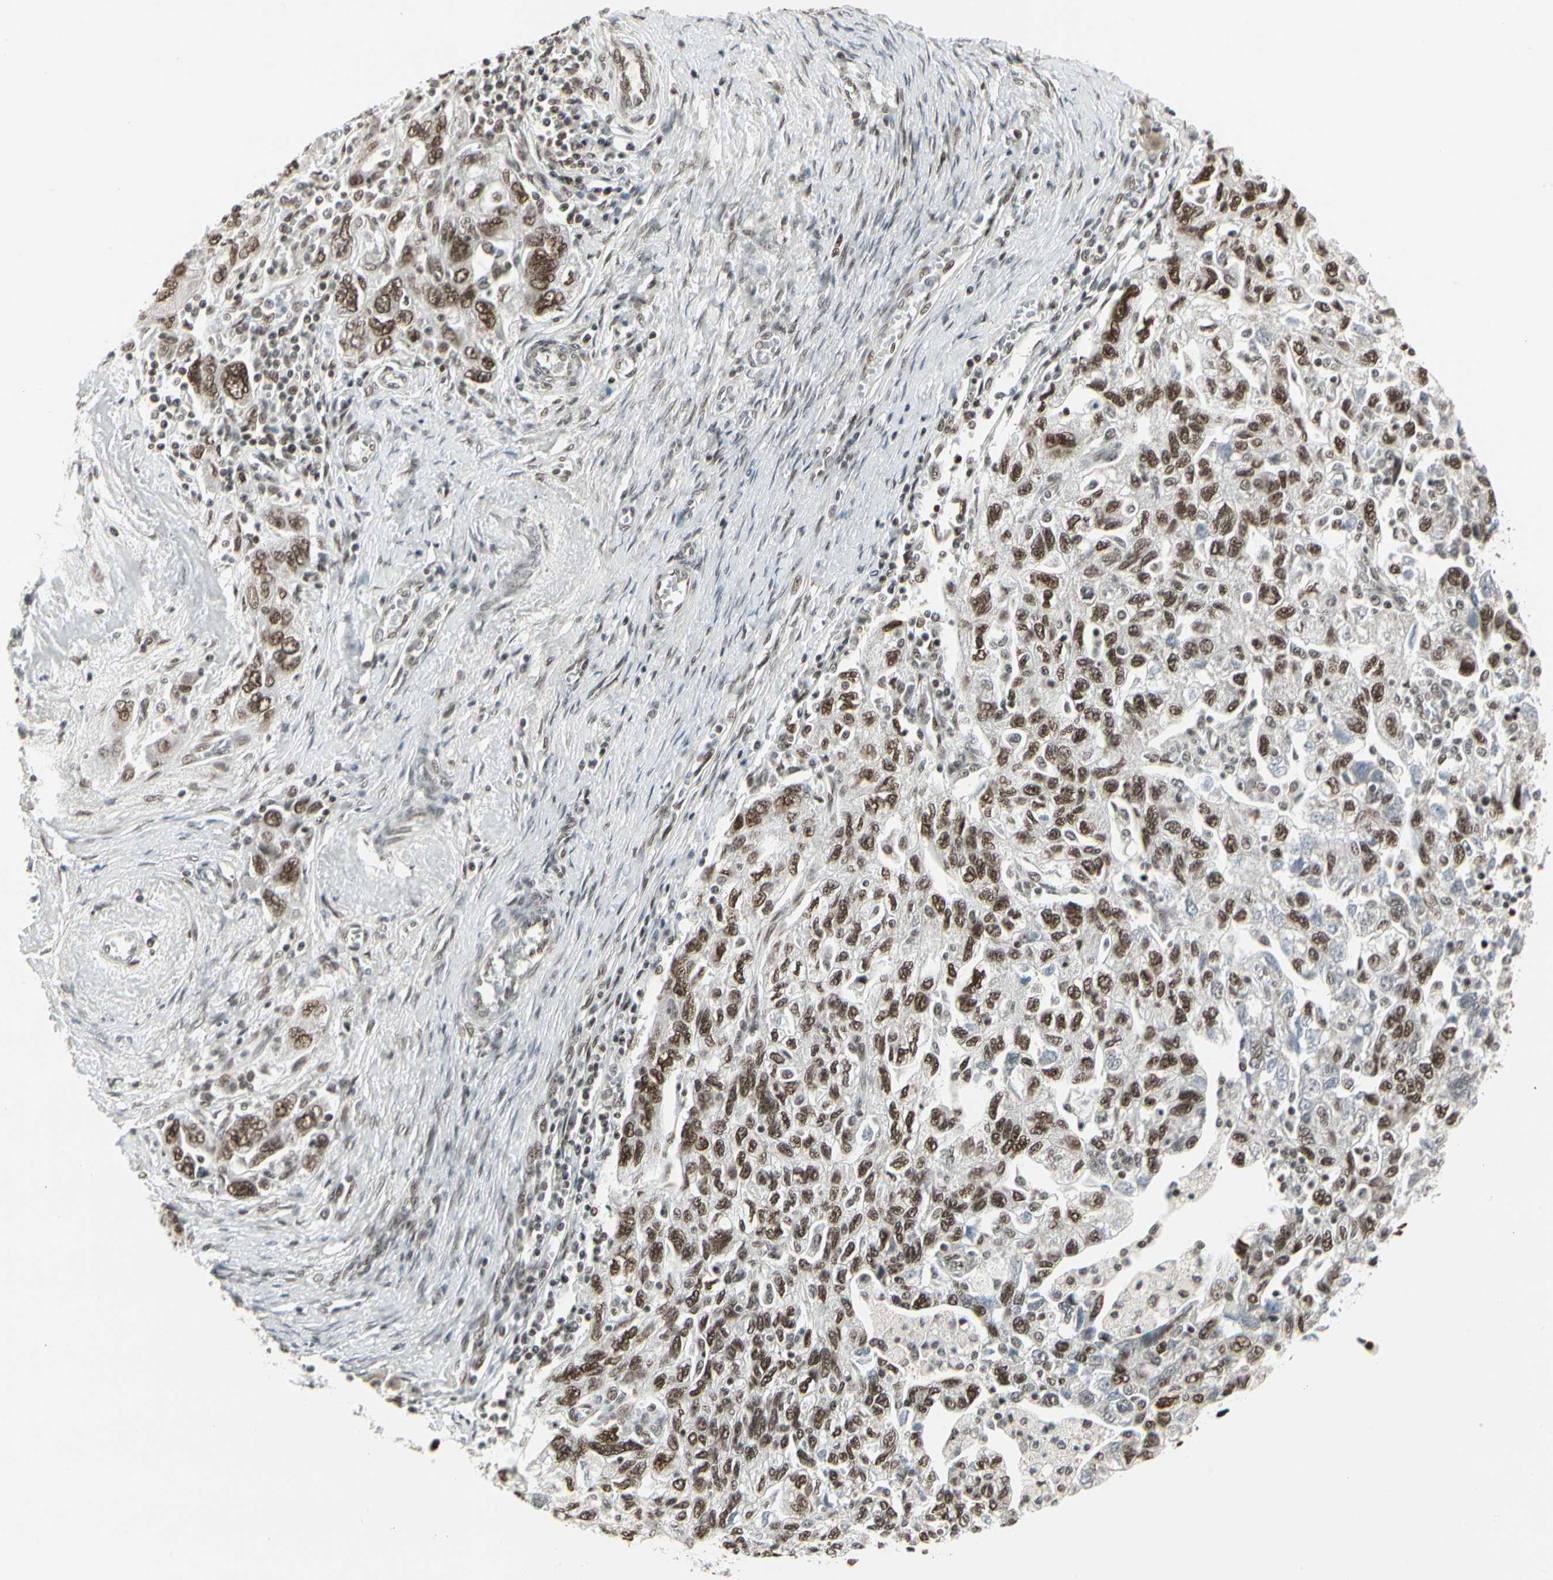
{"staining": {"intensity": "strong", "quantity": ">75%", "location": "cytoplasmic/membranous"}, "tissue": "ovarian cancer", "cell_type": "Tumor cells", "image_type": "cancer", "snomed": [{"axis": "morphology", "description": "Carcinoma, NOS"}, {"axis": "morphology", "description": "Cystadenocarcinoma, serous, NOS"}, {"axis": "topography", "description": "Ovary"}], "caption": "This photomicrograph shows immunohistochemistry (IHC) staining of serous cystadenocarcinoma (ovarian), with high strong cytoplasmic/membranous positivity in about >75% of tumor cells.", "gene": "HMG20A", "patient": {"sex": "female", "age": 69}}